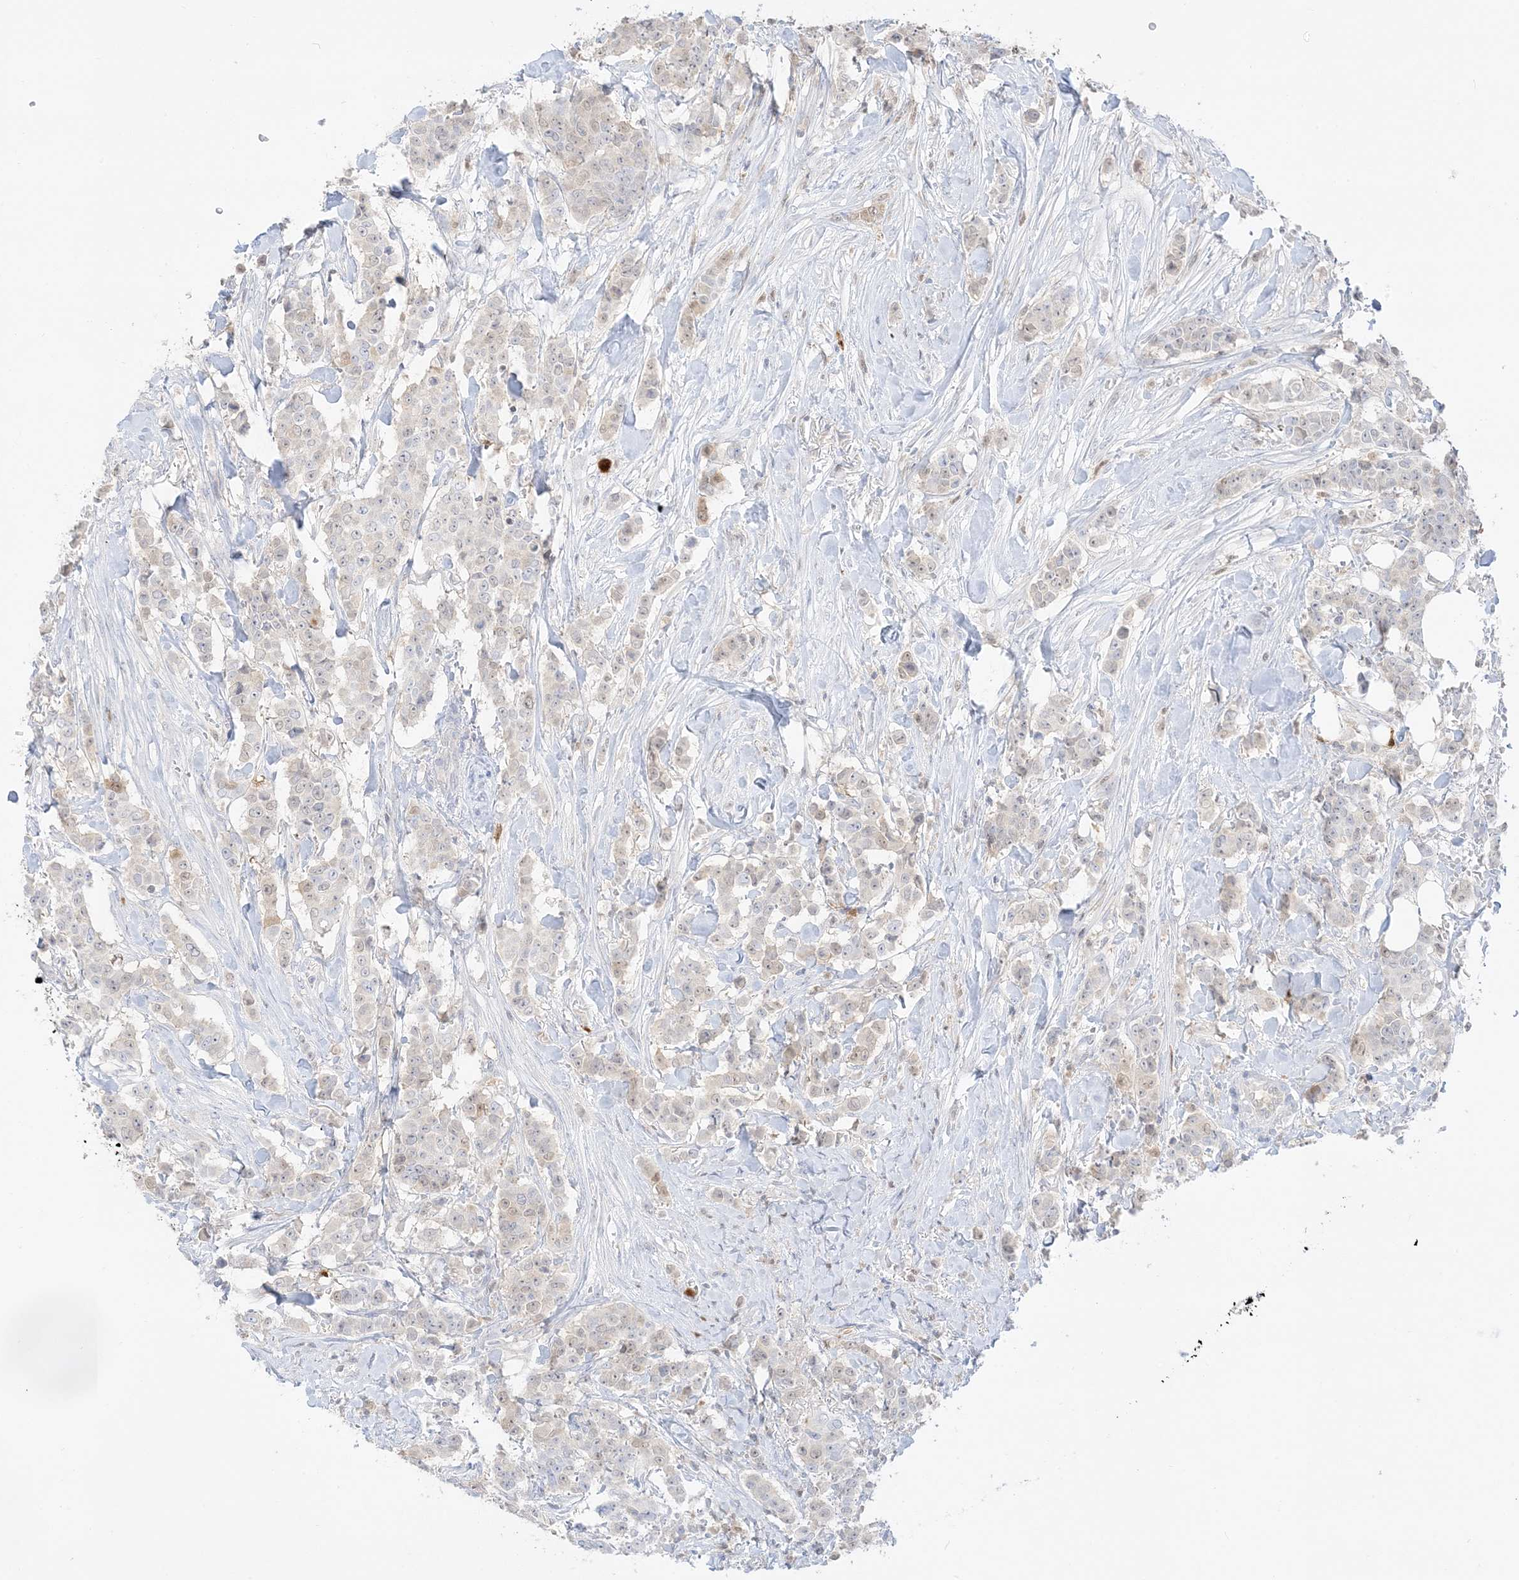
{"staining": {"intensity": "weak", "quantity": "25%-75%", "location": "cytoplasmic/membranous,nuclear"}, "tissue": "breast cancer", "cell_type": "Tumor cells", "image_type": "cancer", "snomed": [{"axis": "morphology", "description": "Duct carcinoma"}, {"axis": "topography", "description": "Breast"}], "caption": "Infiltrating ductal carcinoma (breast) stained for a protein shows weak cytoplasmic/membranous and nuclear positivity in tumor cells.", "gene": "GCA", "patient": {"sex": "female", "age": 40}}